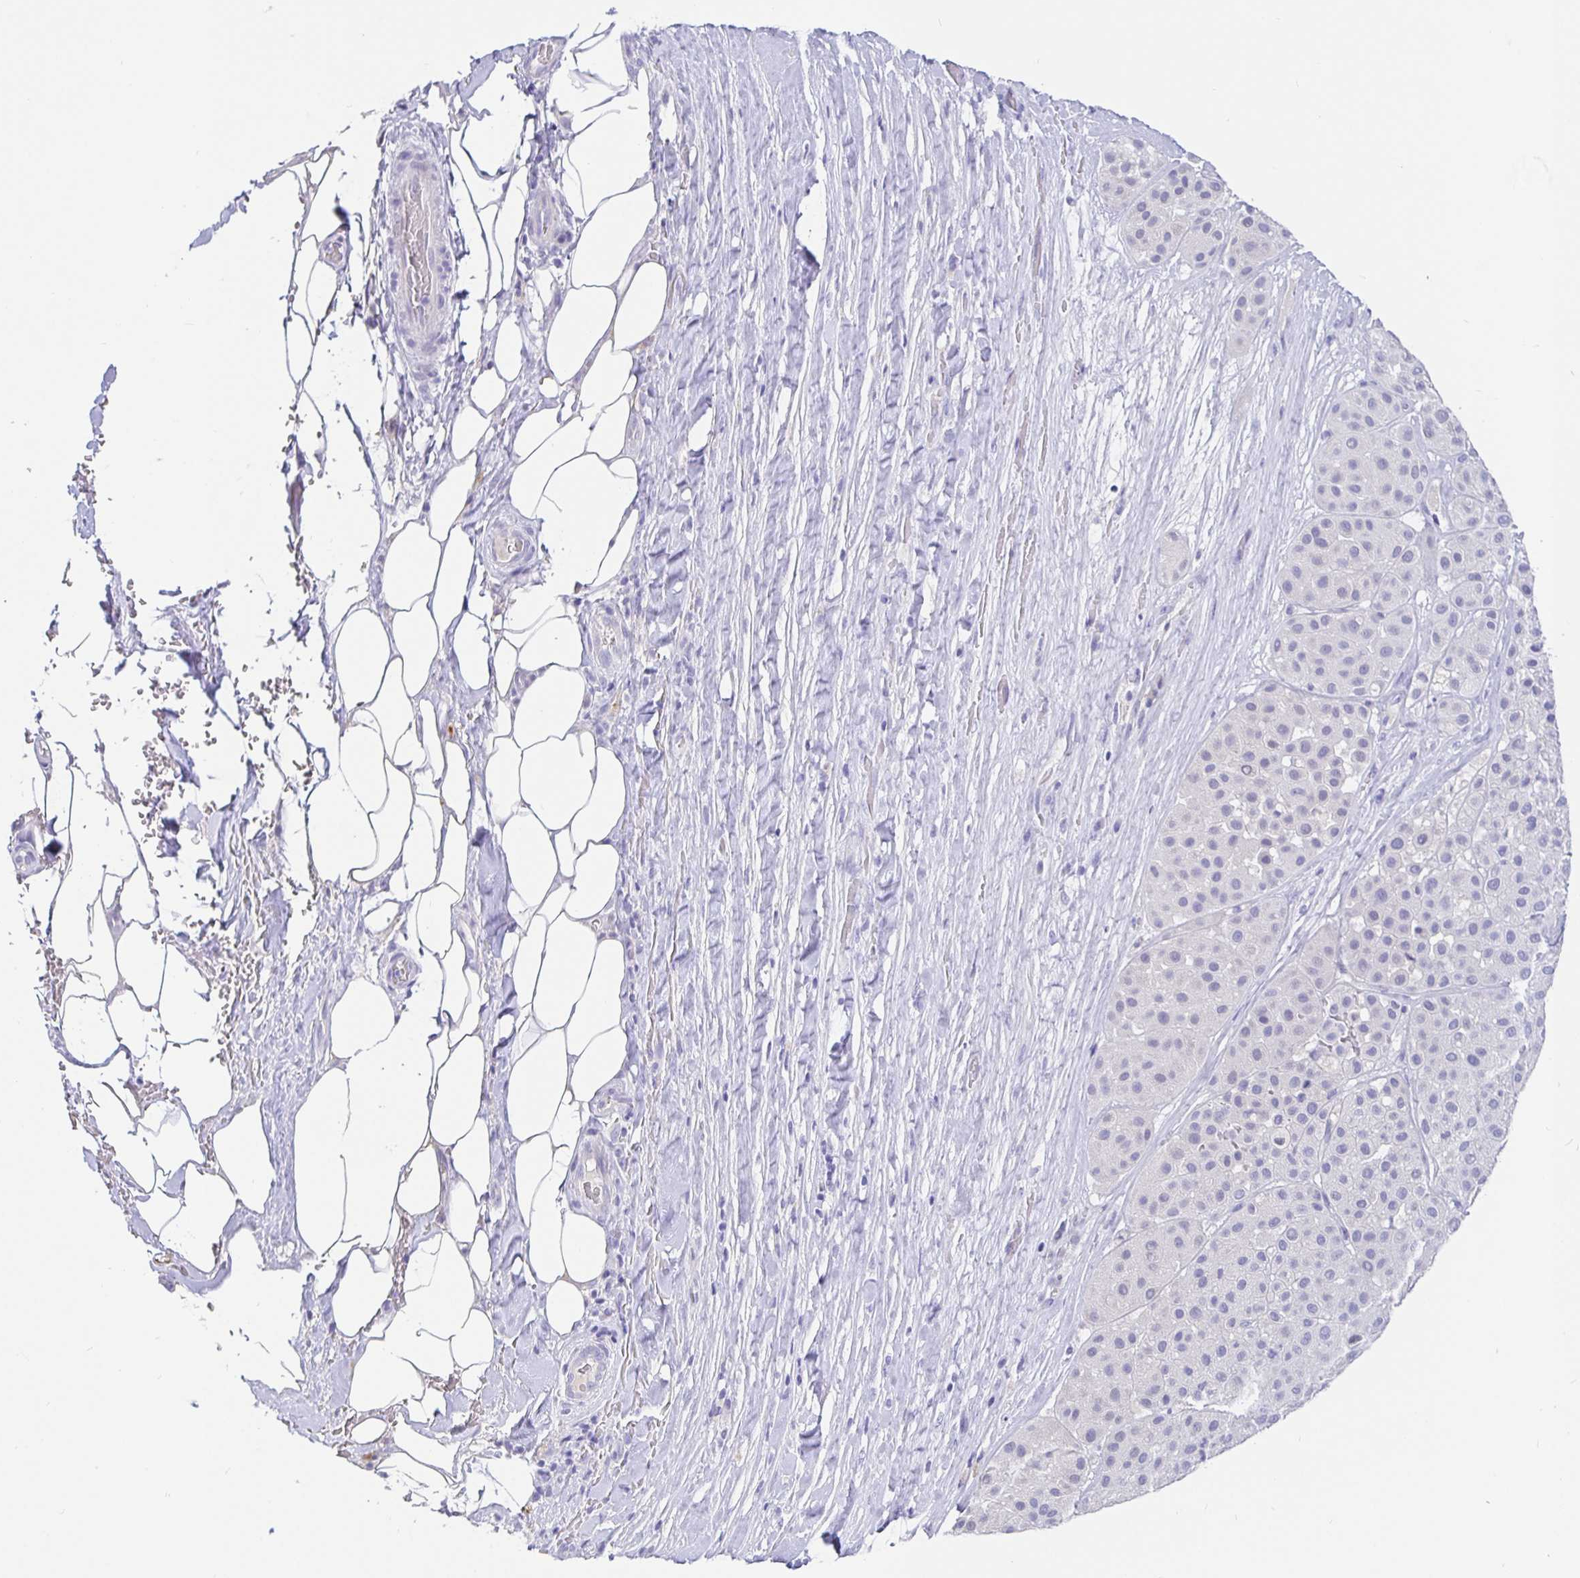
{"staining": {"intensity": "negative", "quantity": "none", "location": "none"}, "tissue": "melanoma", "cell_type": "Tumor cells", "image_type": "cancer", "snomed": [{"axis": "morphology", "description": "Malignant melanoma, Metastatic site"}, {"axis": "topography", "description": "Smooth muscle"}], "caption": "An image of melanoma stained for a protein demonstrates no brown staining in tumor cells. The staining is performed using DAB (3,3'-diaminobenzidine) brown chromogen with nuclei counter-stained in using hematoxylin.", "gene": "TPTE", "patient": {"sex": "male", "age": 41}}